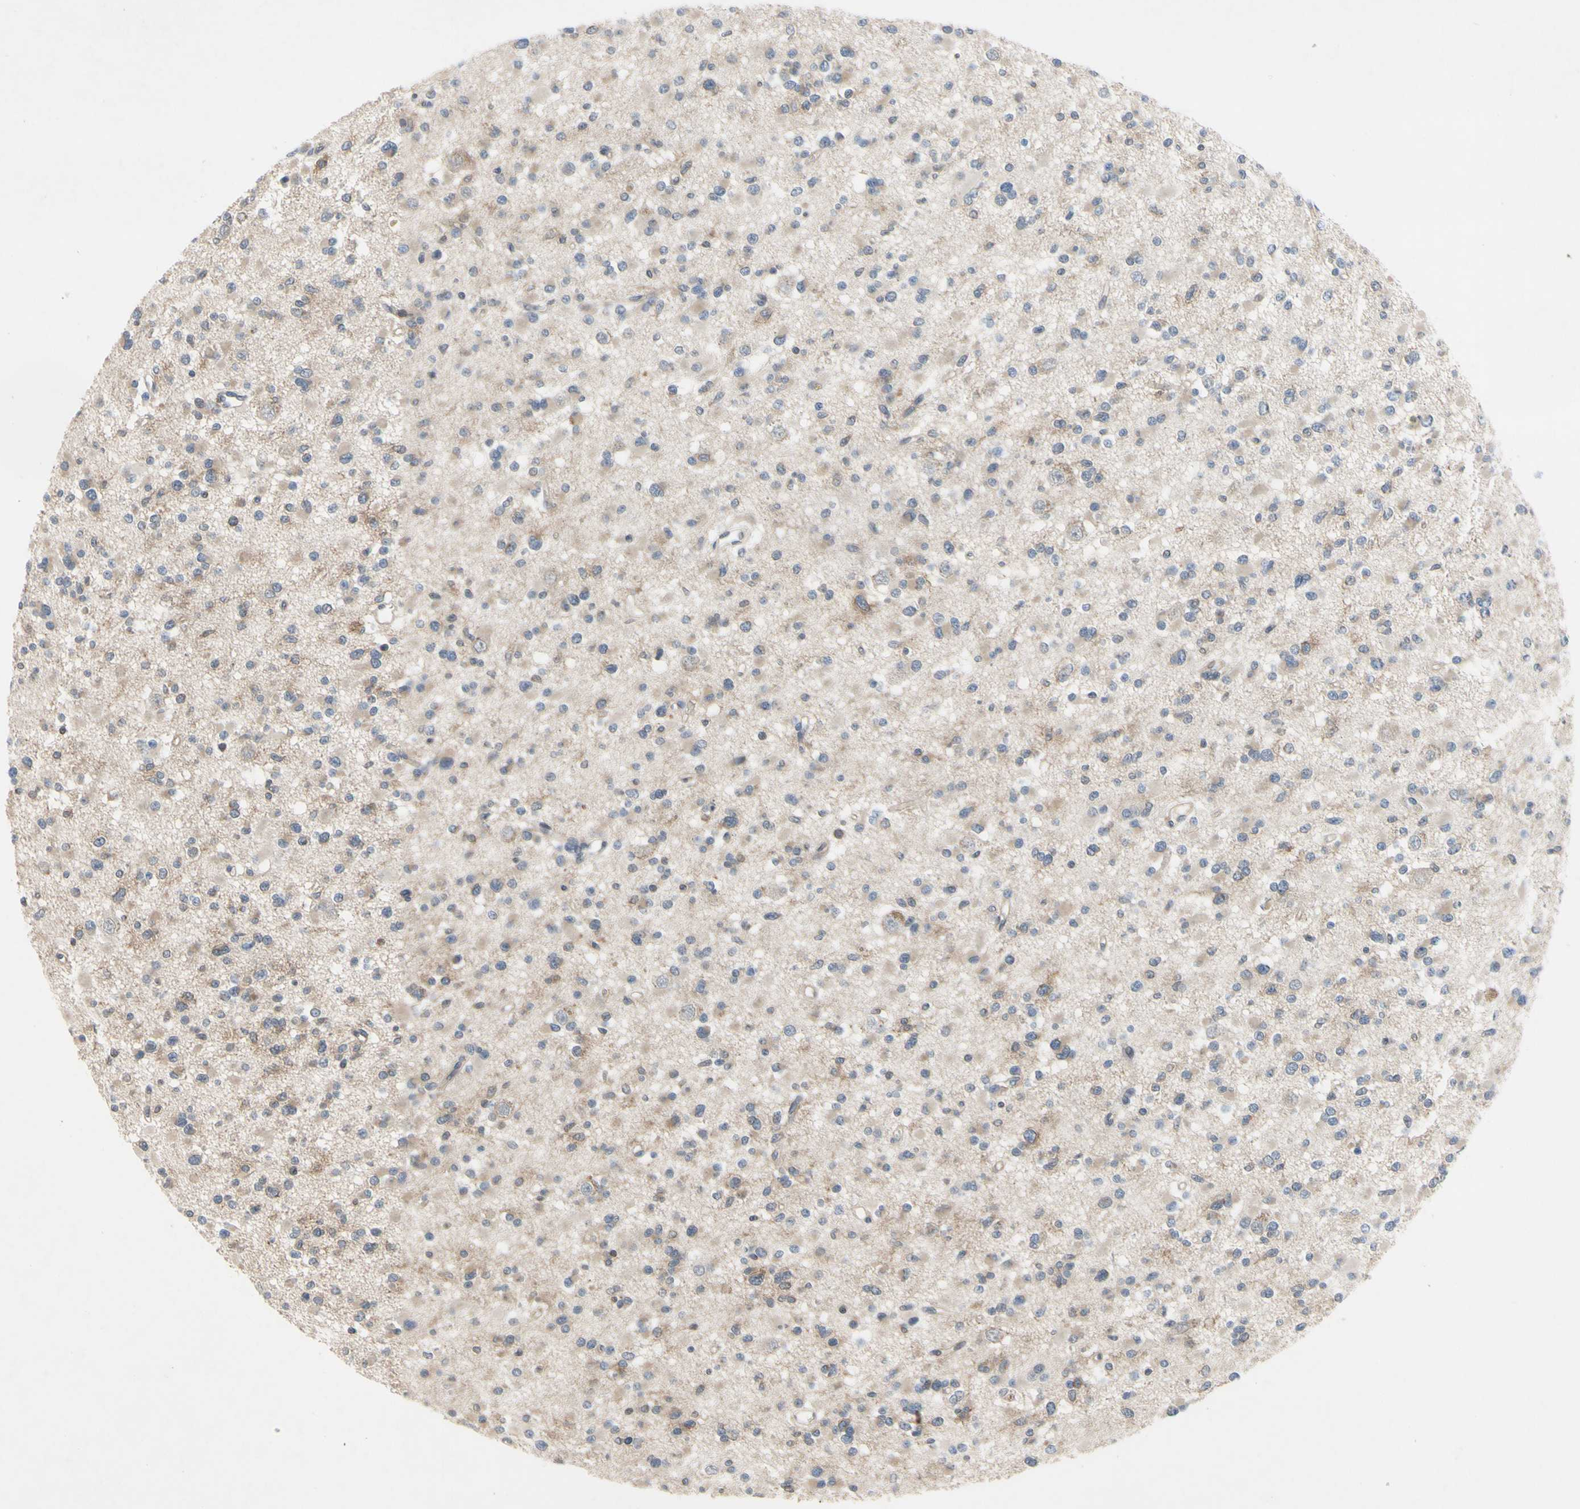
{"staining": {"intensity": "weak", "quantity": "25%-75%", "location": "cytoplasmic/membranous"}, "tissue": "glioma", "cell_type": "Tumor cells", "image_type": "cancer", "snomed": [{"axis": "morphology", "description": "Glioma, malignant, Low grade"}, {"axis": "topography", "description": "Brain"}], "caption": "Immunohistochemistry micrograph of neoplastic tissue: human glioma stained using immunohistochemistry (IHC) reveals low levels of weak protein expression localized specifically in the cytoplasmic/membranous of tumor cells, appearing as a cytoplasmic/membranous brown color.", "gene": "XIAP", "patient": {"sex": "female", "age": 22}}